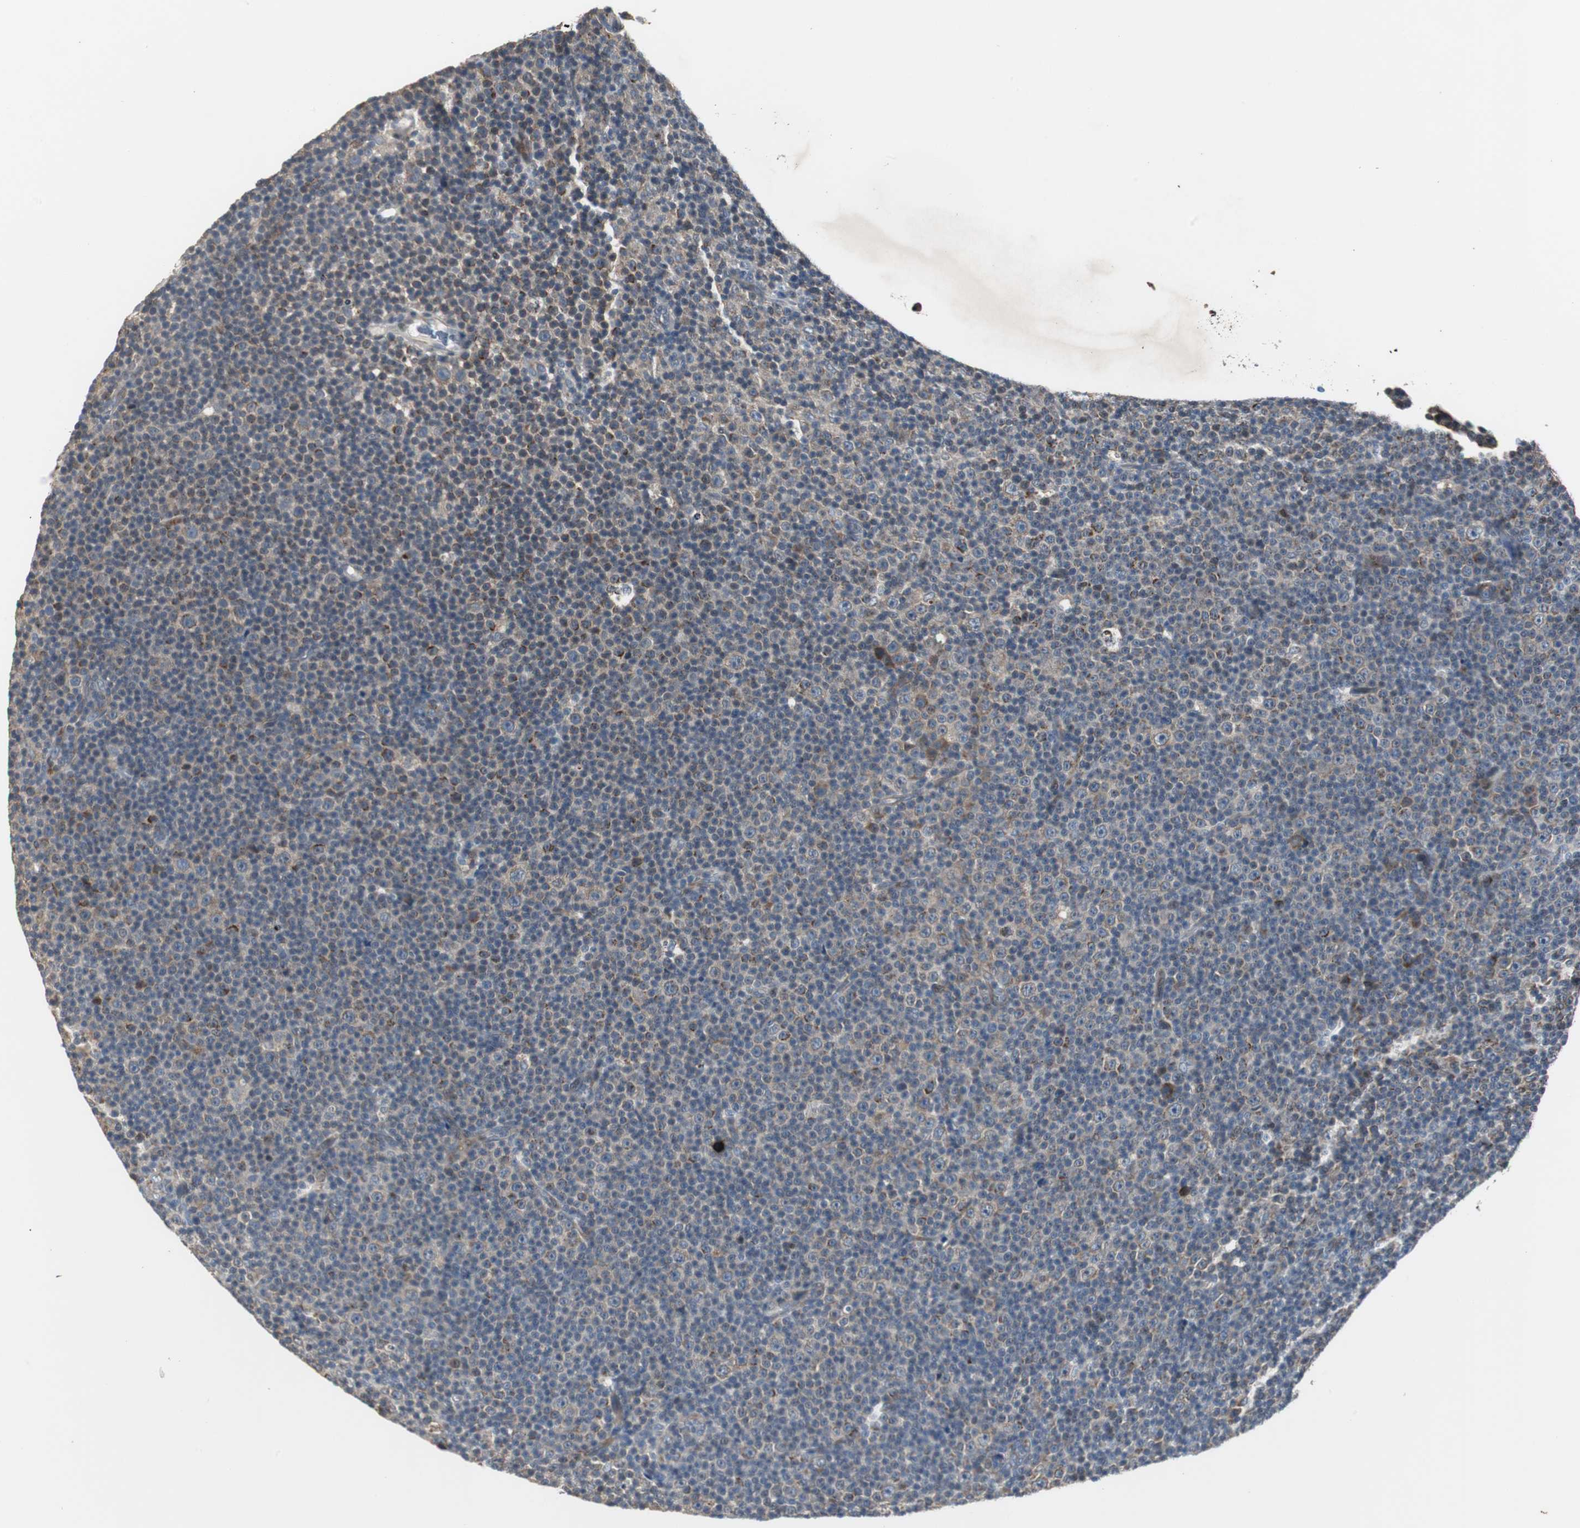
{"staining": {"intensity": "weak", "quantity": "<25%", "location": "cytoplasmic/membranous"}, "tissue": "lymphoma", "cell_type": "Tumor cells", "image_type": "cancer", "snomed": [{"axis": "morphology", "description": "Malignant lymphoma, non-Hodgkin's type, Low grade"}, {"axis": "topography", "description": "Lymph node"}], "caption": "Immunohistochemistry image of low-grade malignant lymphoma, non-Hodgkin's type stained for a protein (brown), which reveals no staining in tumor cells.", "gene": "MYT1", "patient": {"sex": "female", "age": 67}}